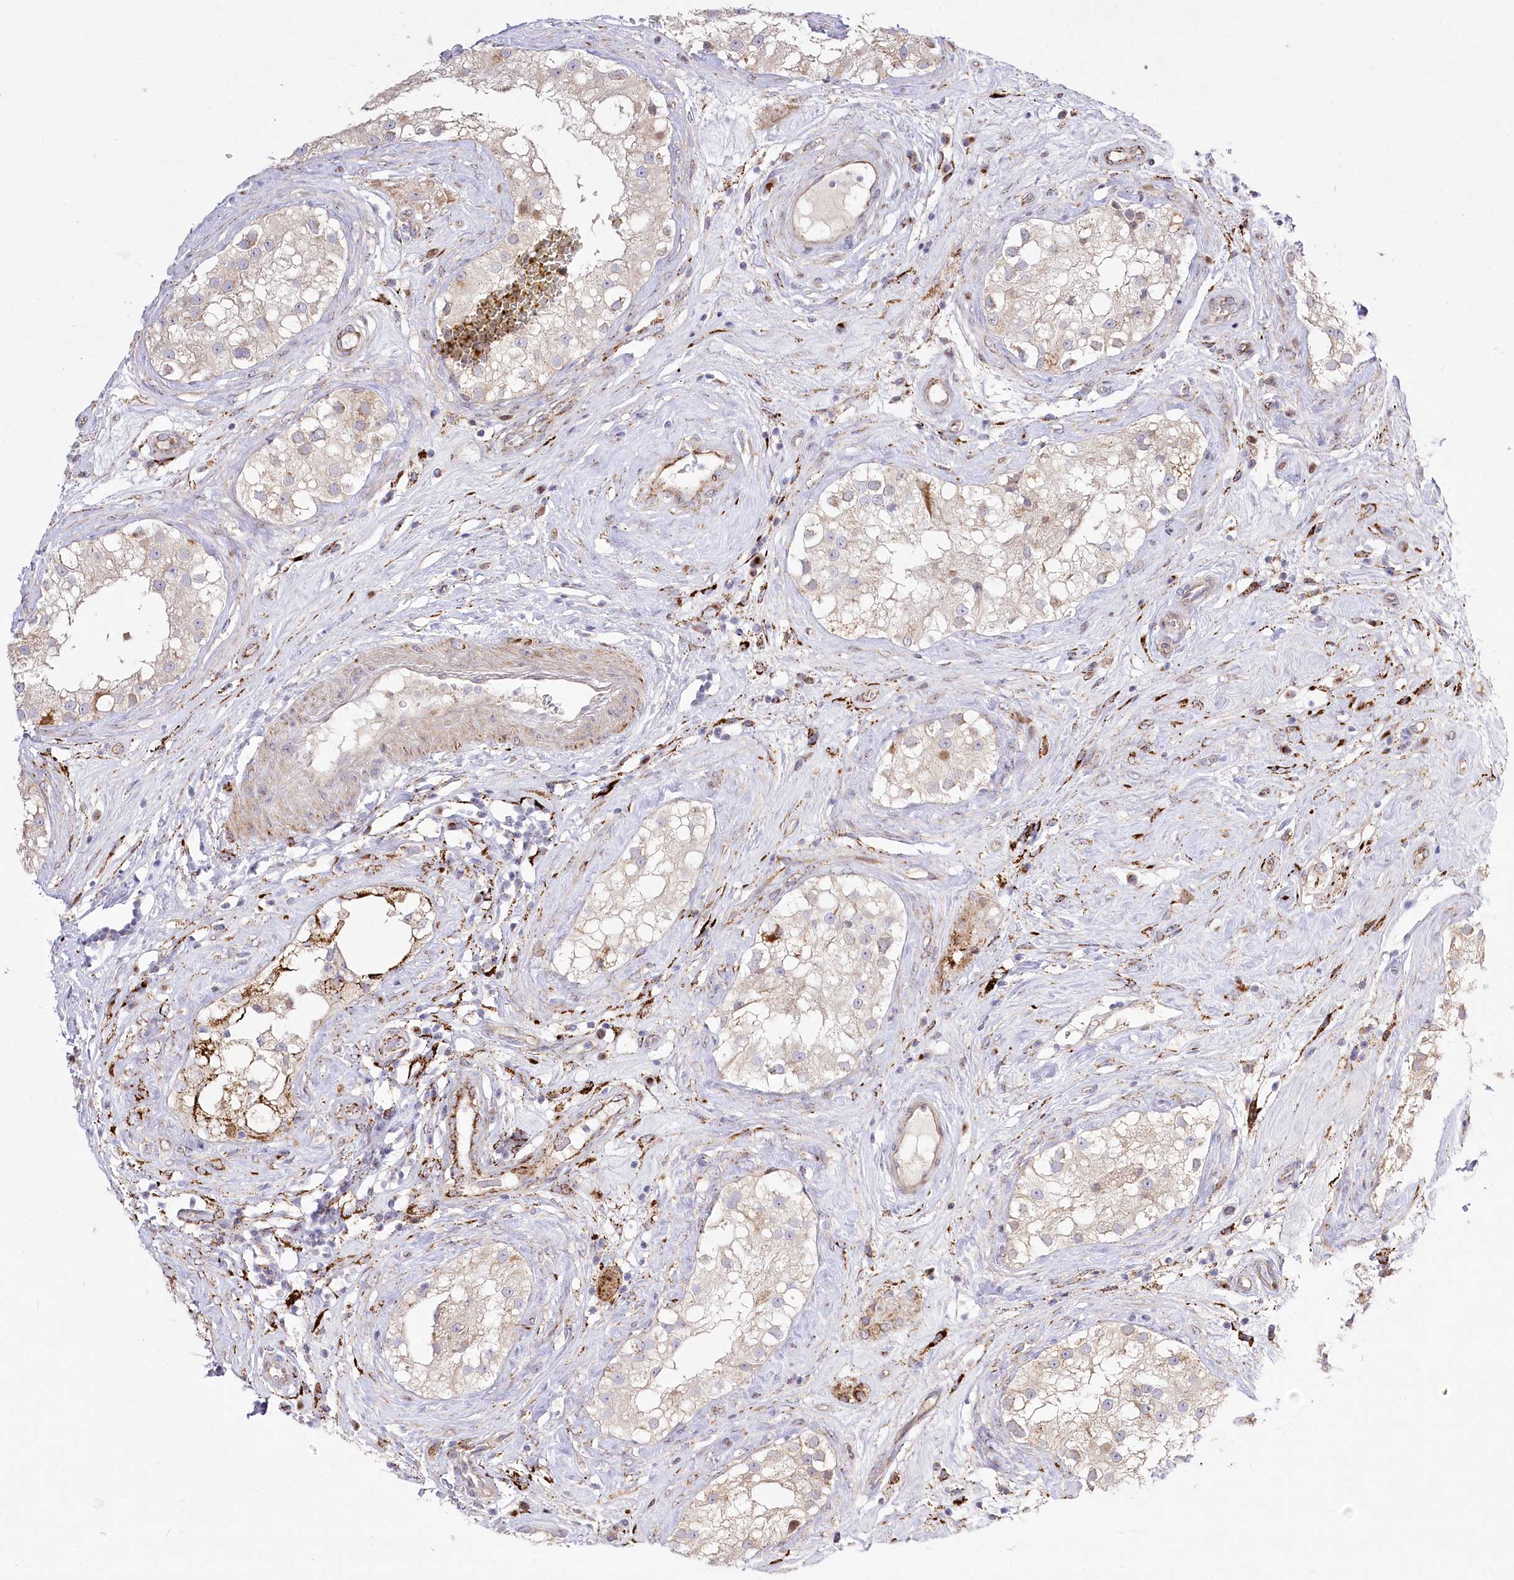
{"staining": {"intensity": "weak", "quantity": "25%-75%", "location": "cytoplasmic/membranous"}, "tissue": "testis", "cell_type": "Cells in seminiferous ducts", "image_type": "normal", "snomed": [{"axis": "morphology", "description": "Normal tissue, NOS"}, {"axis": "topography", "description": "Testis"}], "caption": "This micrograph demonstrates IHC staining of normal testis, with low weak cytoplasmic/membranous staining in about 25%-75% of cells in seminiferous ducts.", "gene": "CEP164", "patient": {"sex": "male", "age": 84}}